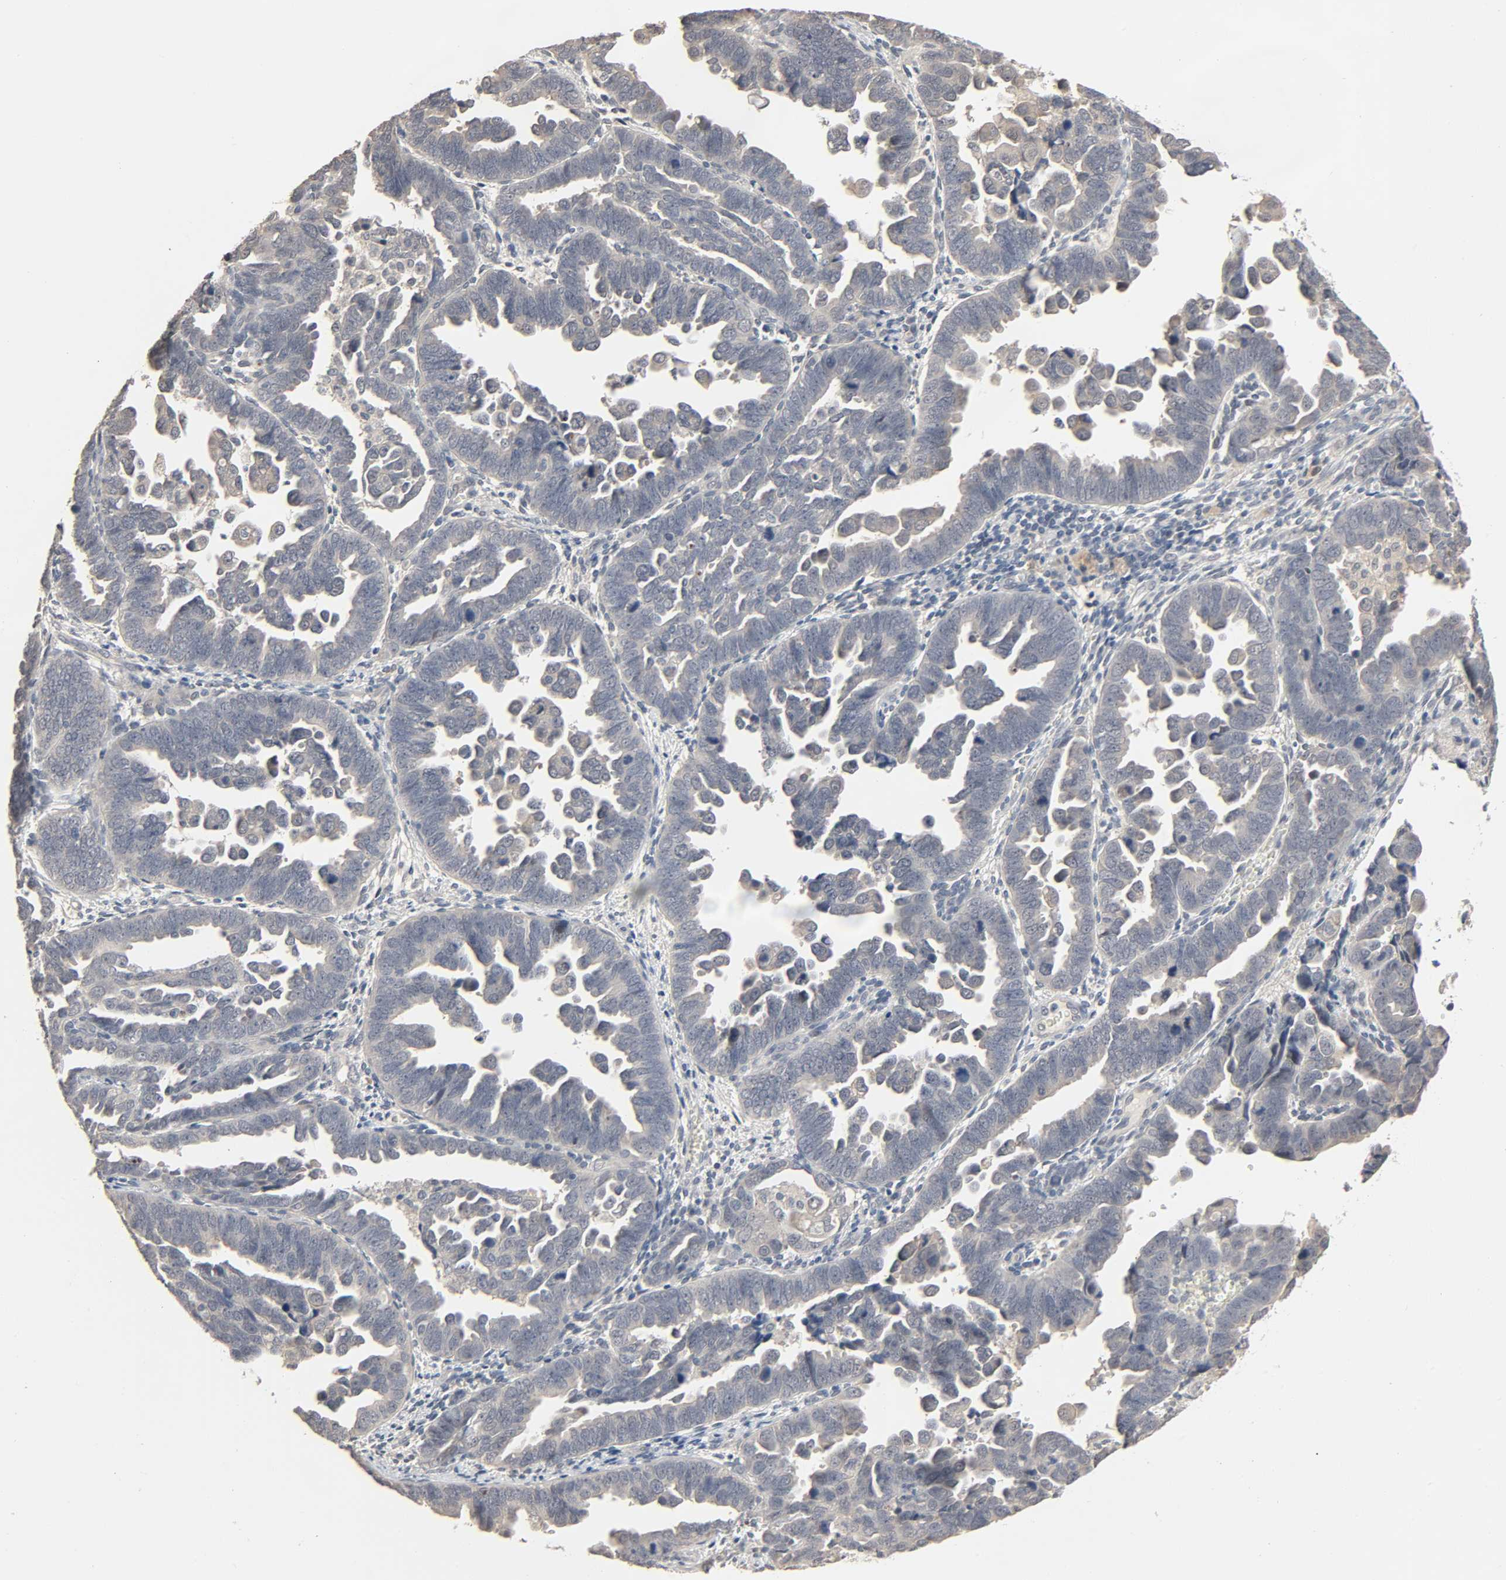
{"staining": {"intensity": "negative", "quantity": "none", "location": "none"}, "tissue": "endometrial cancer", "cell_type": "Tumor cells", "image_type": "cancer", "snomed": [{"axis": "morphology", "description": "Adenocarcinoma, NOS"}, {"axis": "topography", "description": "Endometrium"}], "caption": "Micrograph shows no protein expression in tumor cells of adenocarcinoma (endometrial) tissue.", "gene": "MAGEA8", "patient": {"sex": "female", "age": 75}}